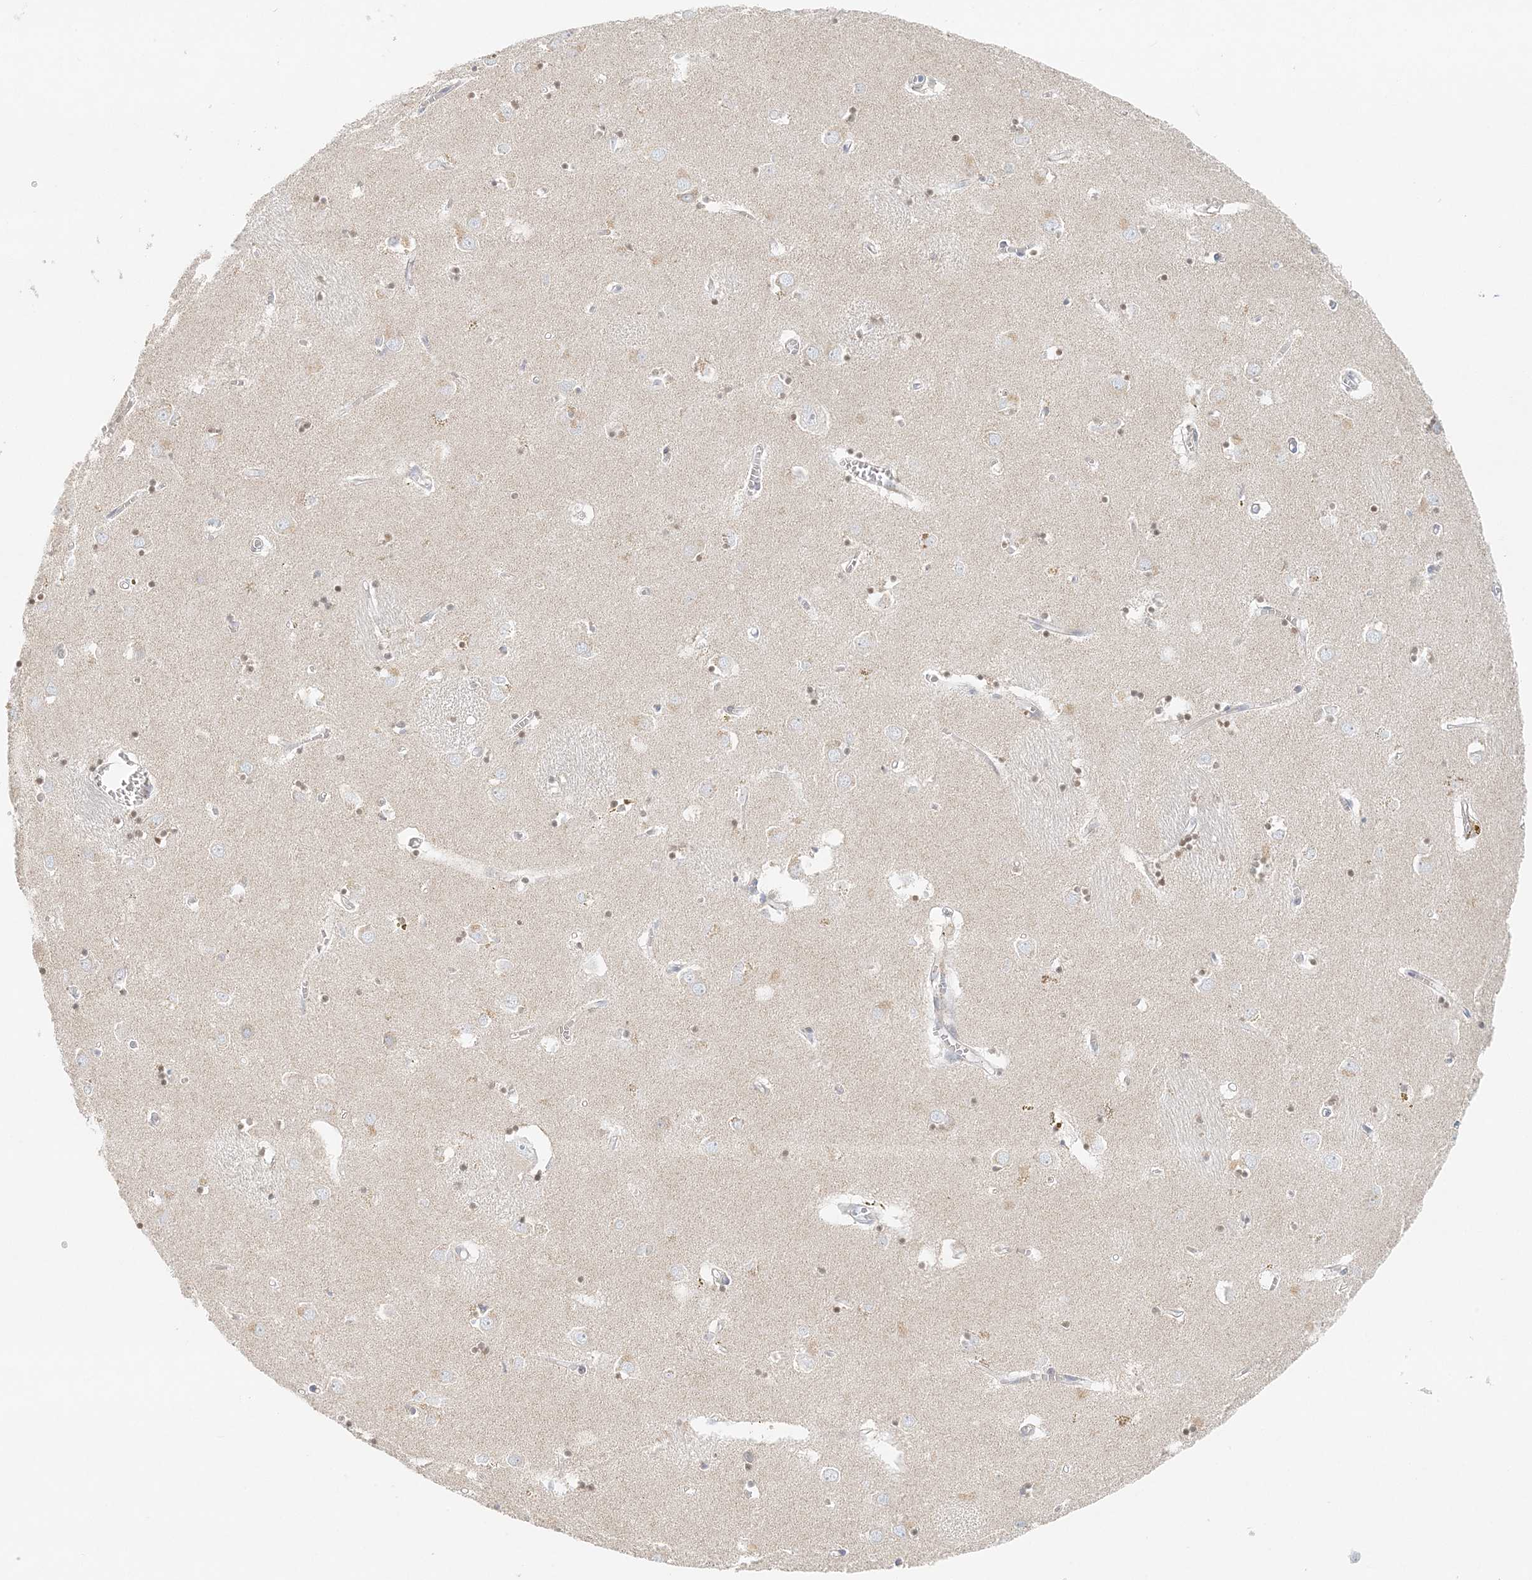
{"staining": {"intensity": "moderate", "quantity": ">75%", "location": "nuclear"}, "tissue": "caudate", "cell_type": "Glial cells", "image_type": "normal", "snomed": [{"axis": "morphology", "description": "Normal tissue, NOS"}, {"axis": "topography", "description": "Lateral ventricle wall"}], "caption": "Protein staining of benign caudate exhibits moderate nuclear staining in about >75% of glial cells.", "gene": "STK11IP", "patient": {"sex": "male", "age": 70}}